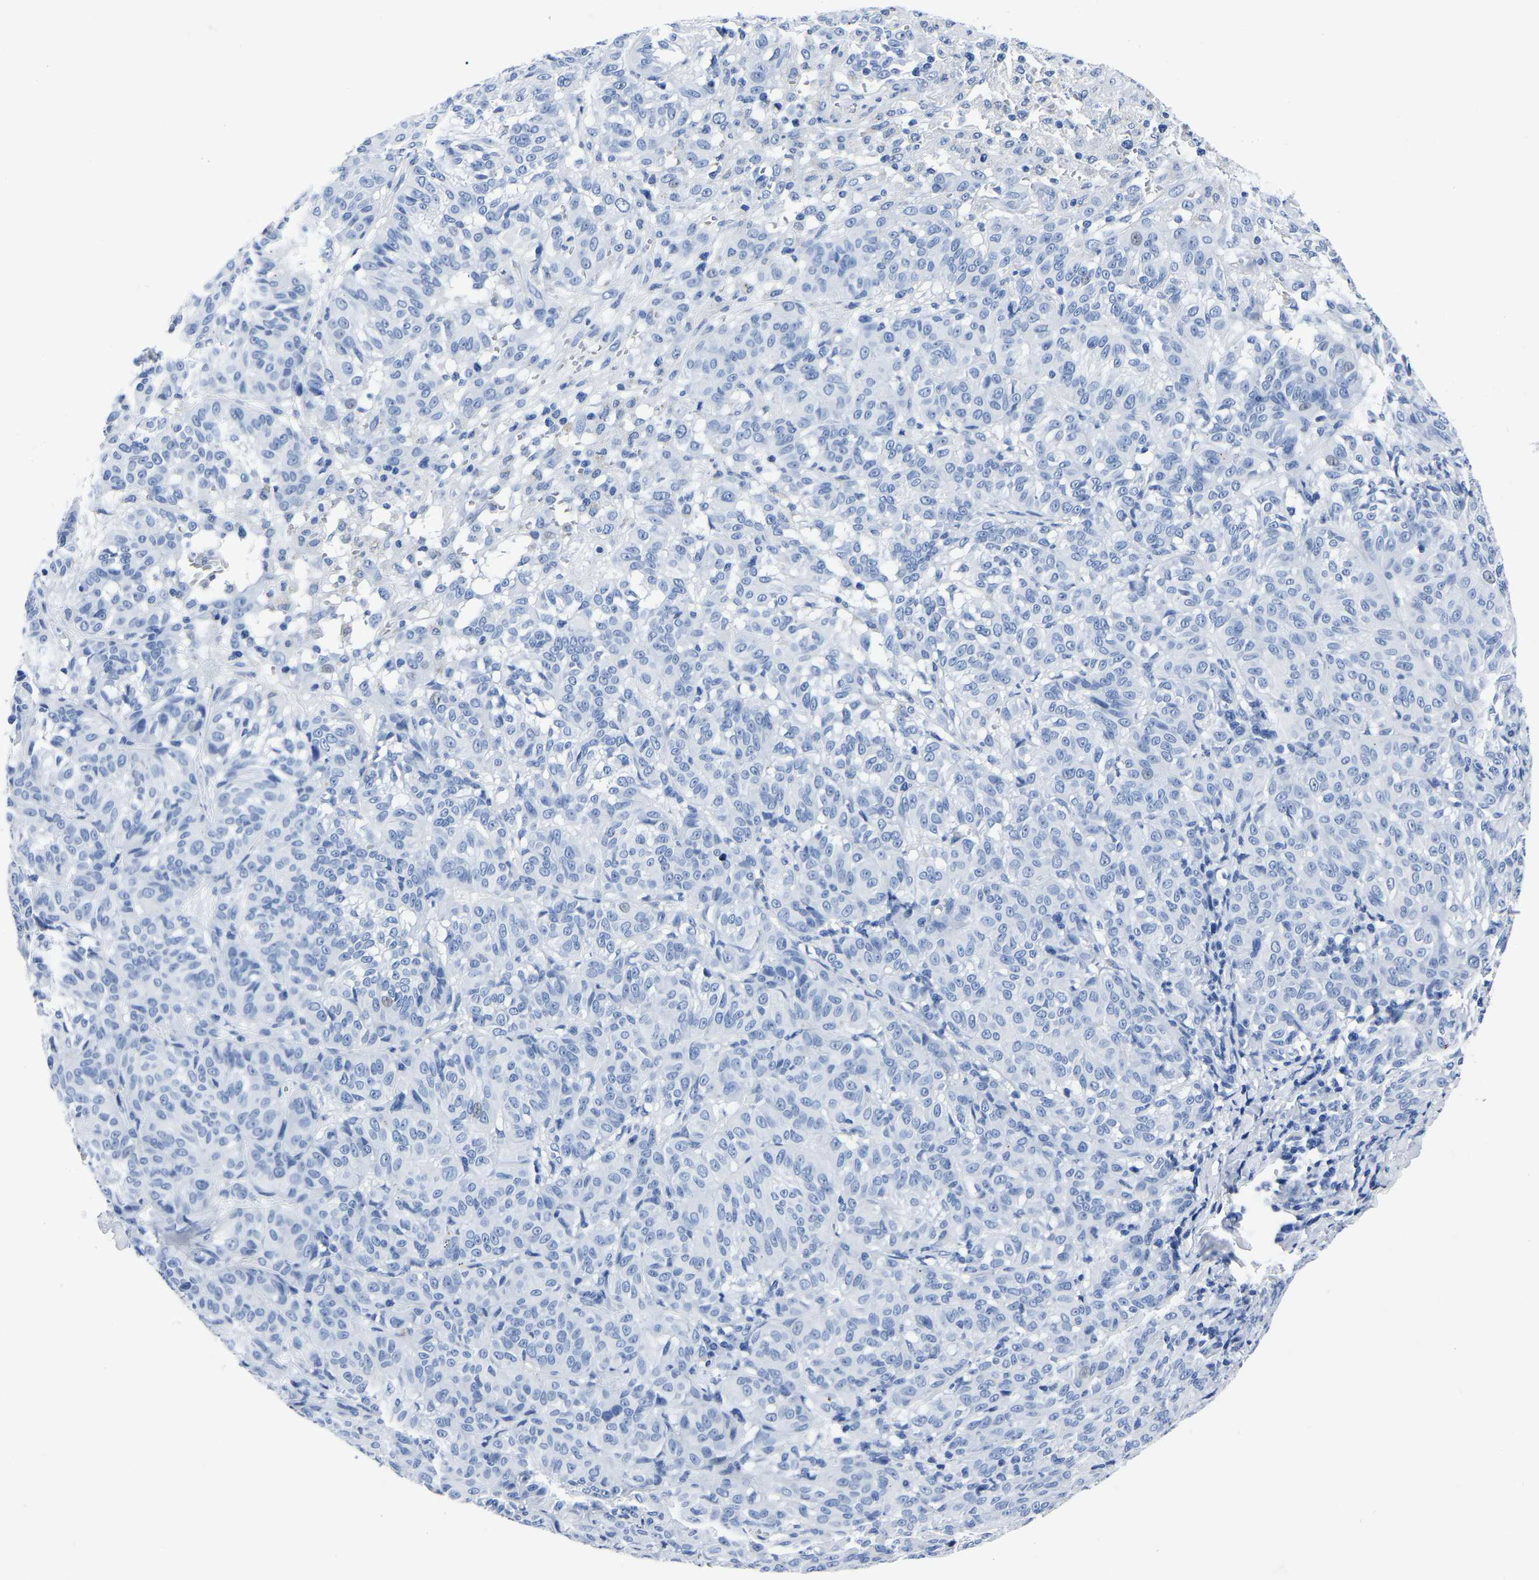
{"staining": {"intensity": "negative", "quantity": "none", "location": "none"}, "tissue": "melanoma", "cell_type": "Tumor cells", "image_type": "cancer", "snomed": [{"axis": "morphology", "description": "Malignant melanoma, NOS"}, {"axis": "topography", "description": "Skin"}], "caption": "An image of human melanoma is negative for staining in tumor cells.", "gene": "IMPG2", "patient": {"sex": "female", "age": 72}}